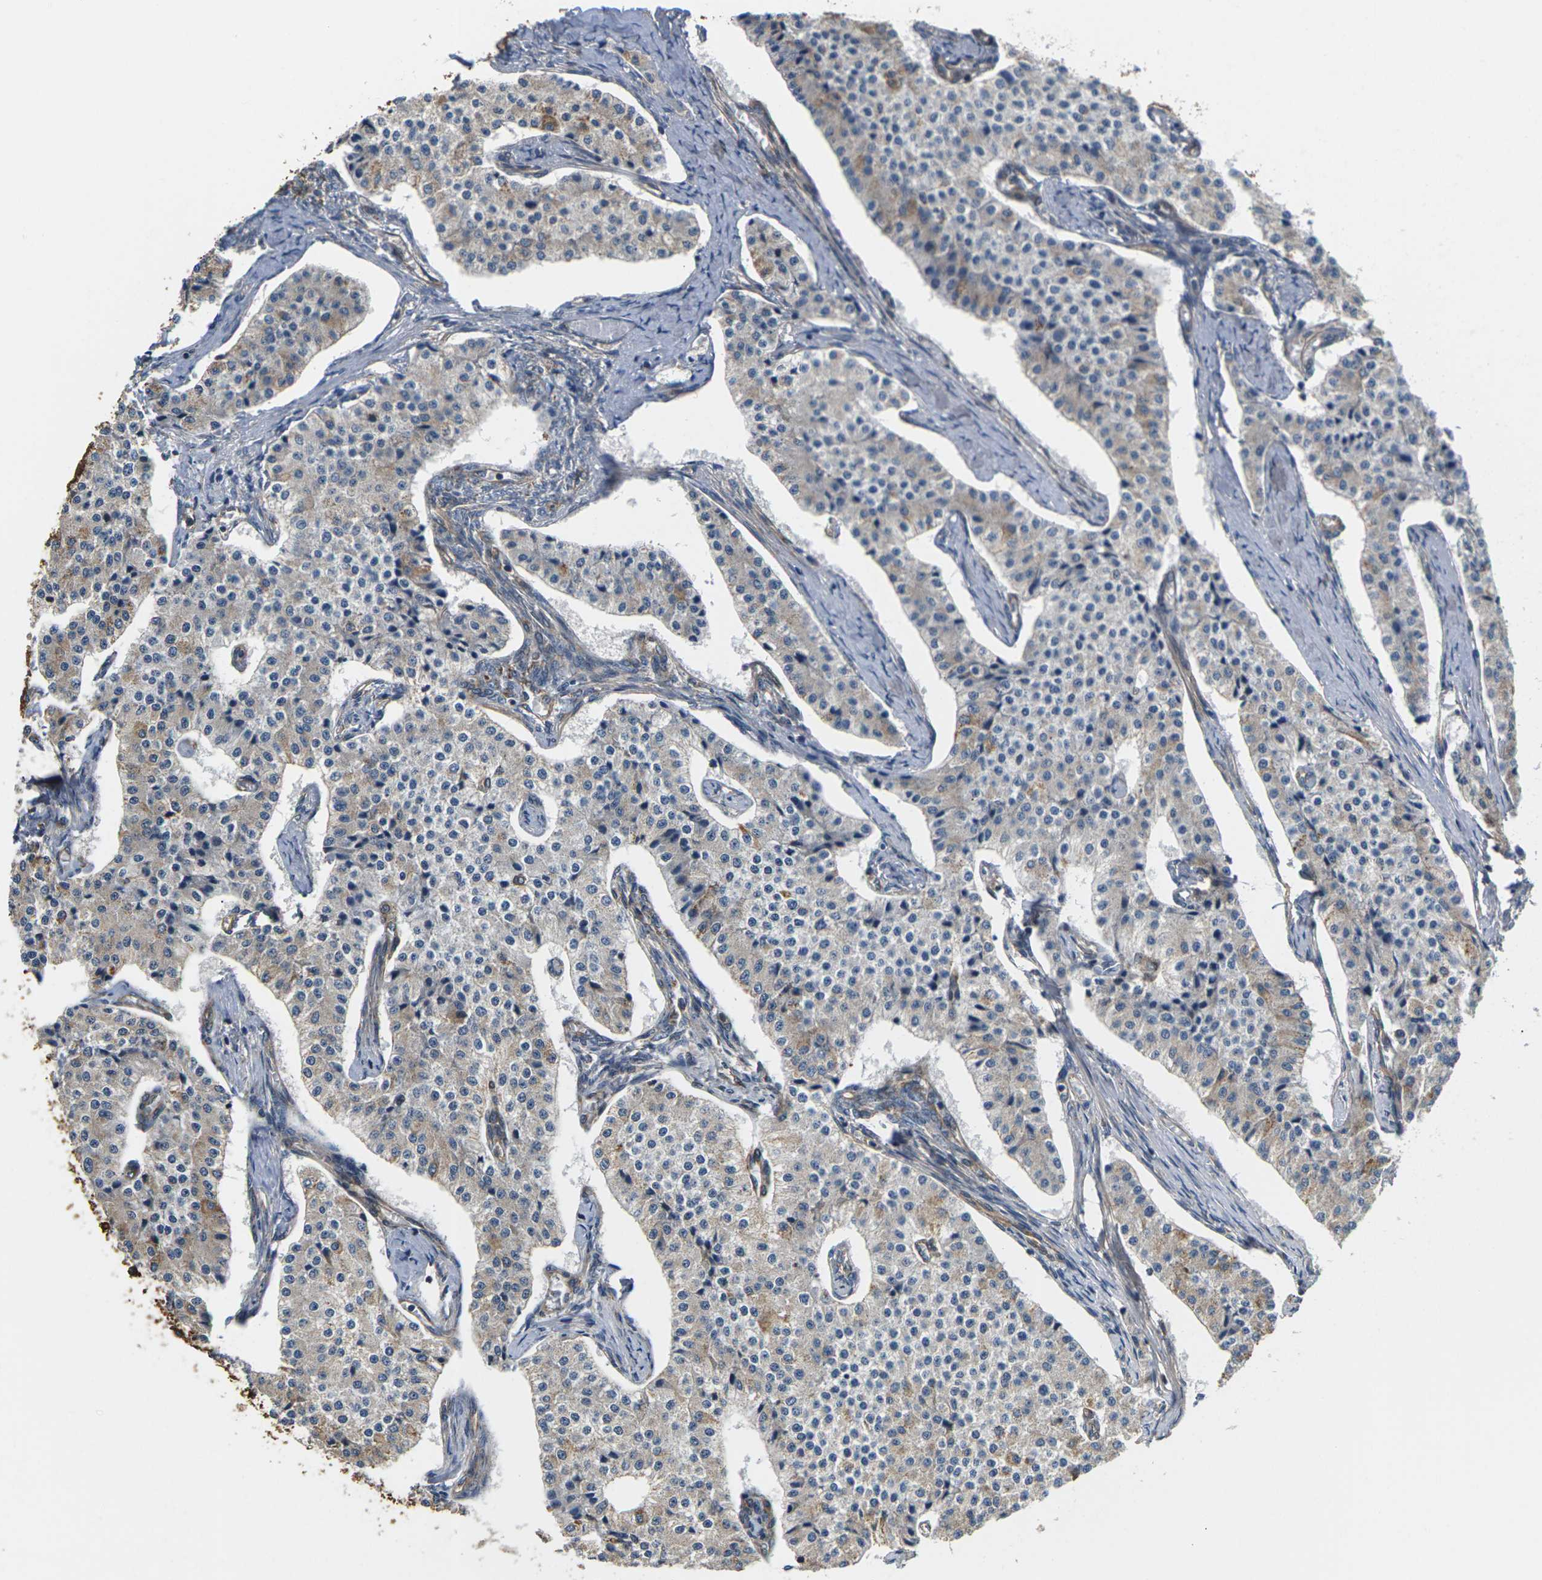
{"staining": {"intensity": "weak", "quantity": "<25%", "location": "cytoplasmic/membranous"}, "tissue": "carcinoid", "cell_type": "Tumor cells", "image_type": "cancer", "snomed": [{"axis": "morphology", "description": "Carcinoid, malignant, NOS"}, {"axis": "topography", "description": "Colon"}], "caption": "The immunohistochemistry (IHC) micrograph has no significant staining in tumor cells of carcinoid tissue.", "gene": "PCDHB4", "patient": {"sex": "female", "age": 52}}